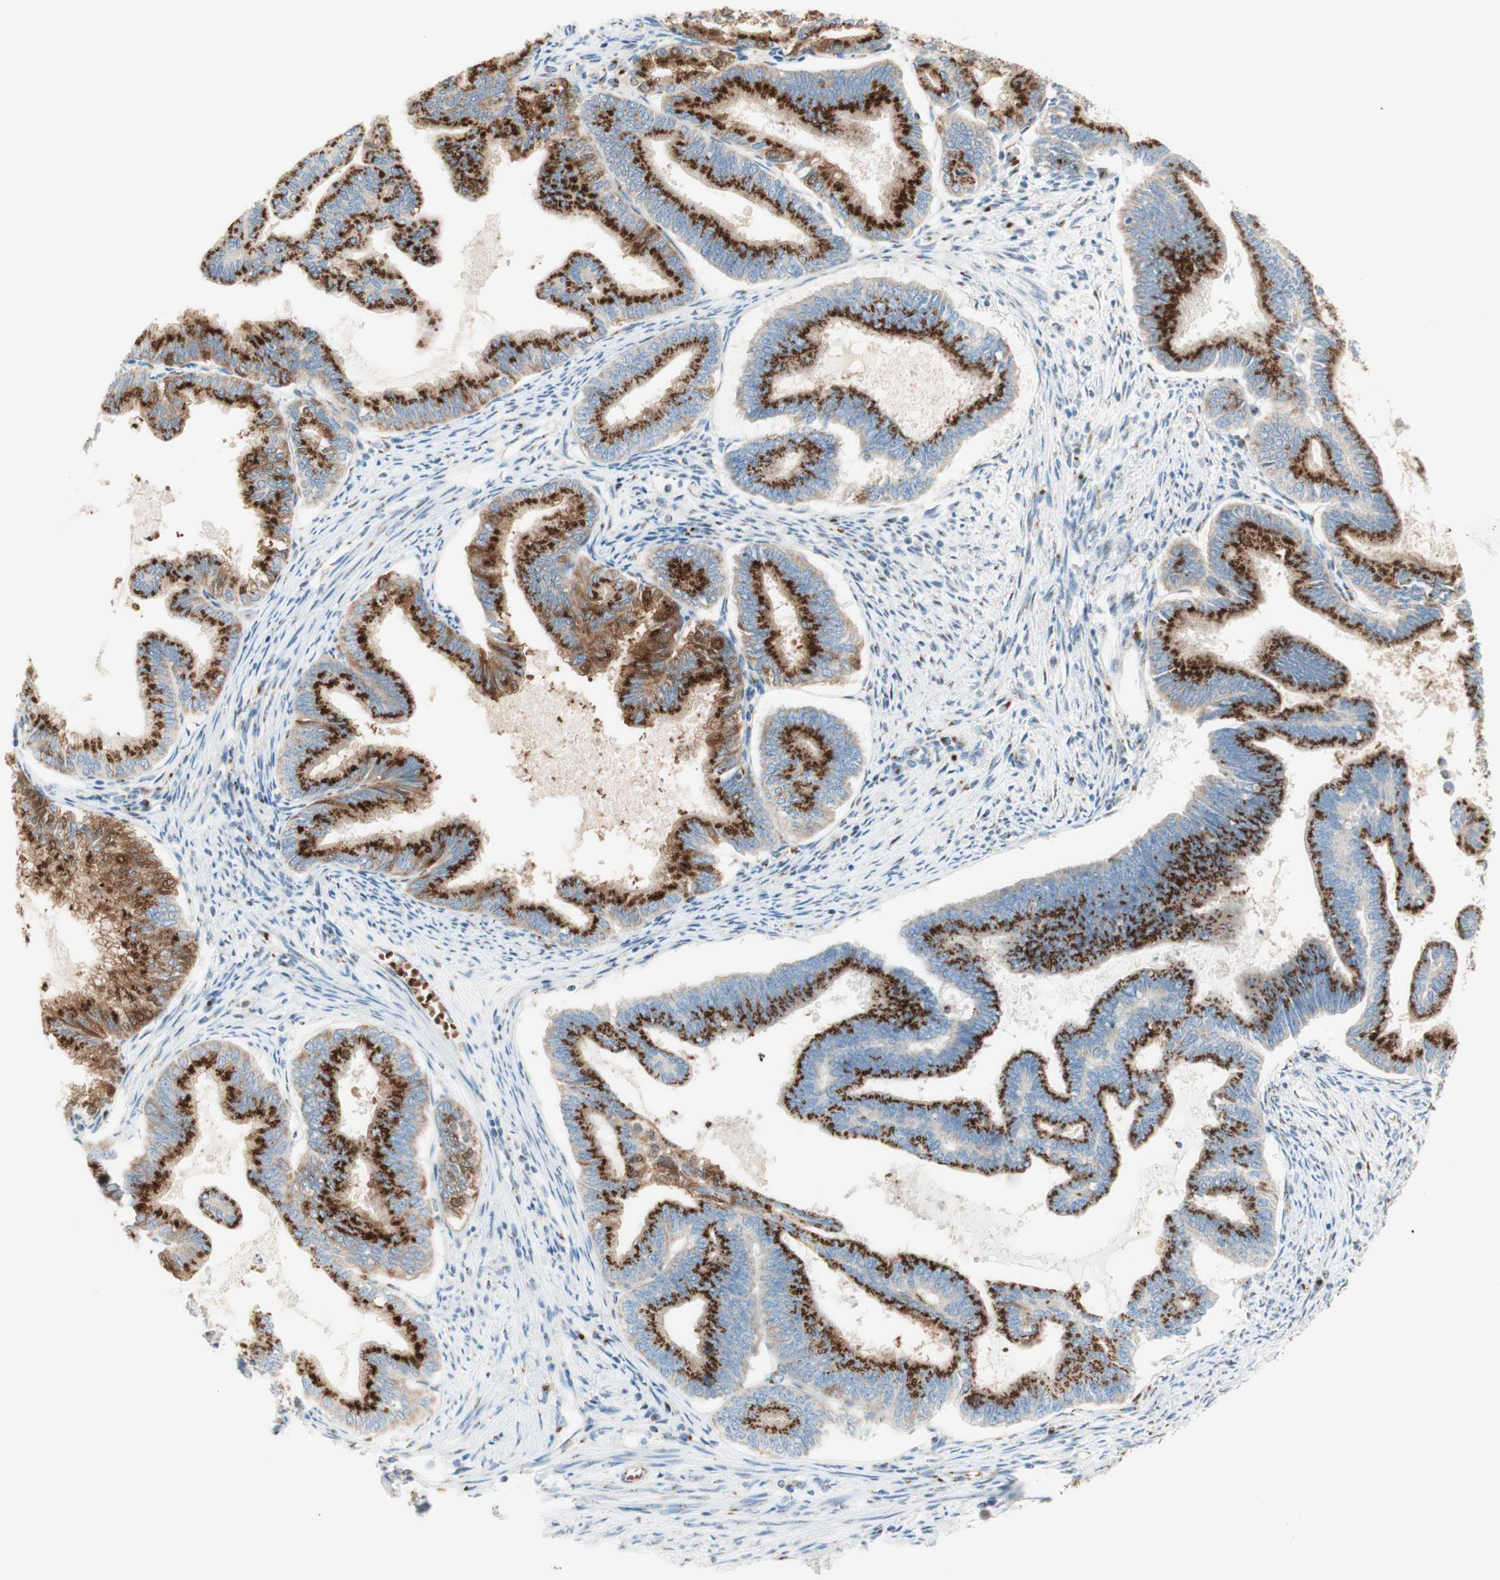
{"staining": {"intensity": "strong", "quantity": ">75%", "location": "cytoplasmic/membranous"}, "tissue": "endometrial cancer", "cell_type": "Tumor cells", "image_type": "cancer", "snomed": [{"axis": "morphology", "description": "Adenocarcinoma, NOS"}, {"axis": "topography", "description": "Endometrium"}], "caption": "Endometrial cancer (adenocarcinoma) stained with IHC reveals strong cytoplasmic/membranous staining in approximately >75% of tumor cells.", "gene": "GOLGB1", "patient": {"sex": "female", "age": 86}}